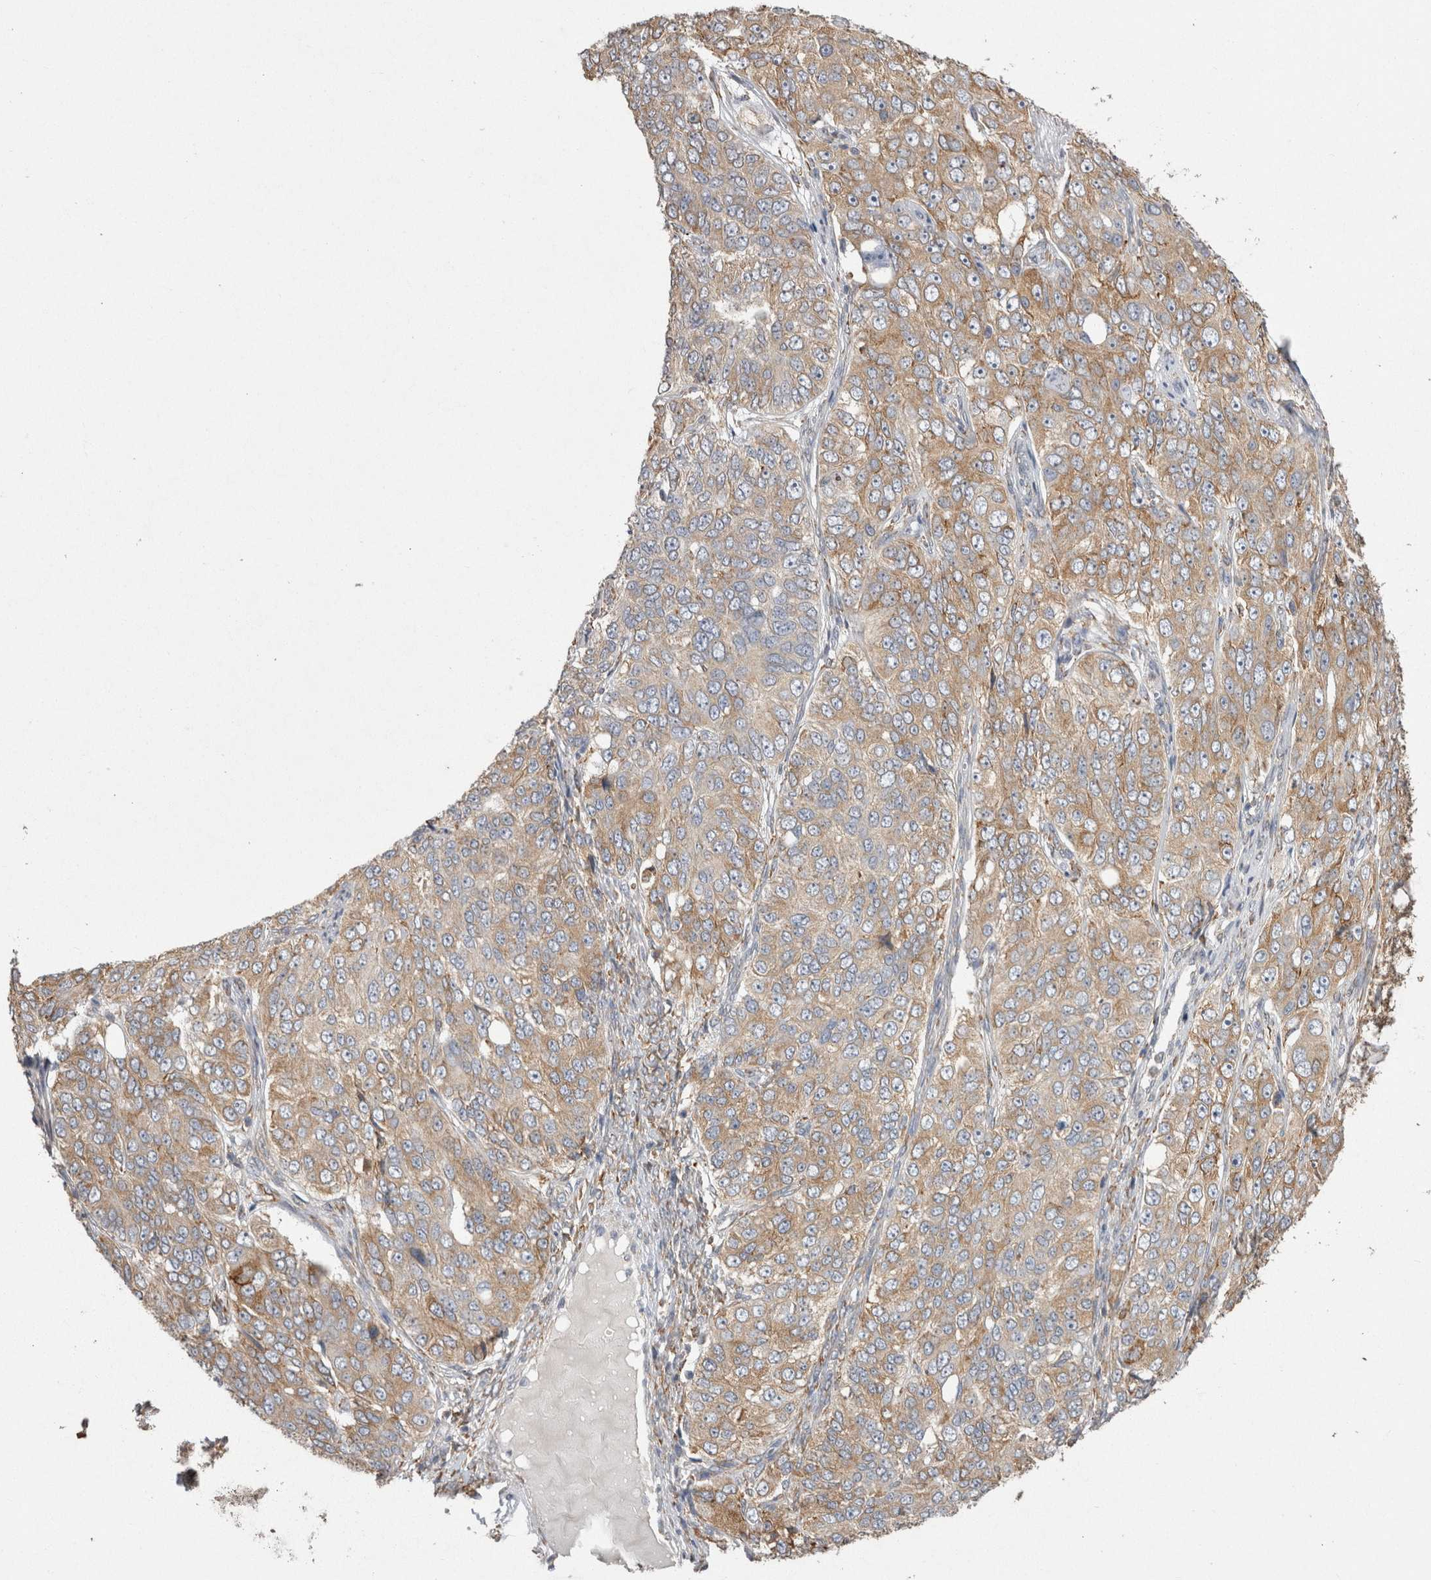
{"staining": {"intensity": "moderate", "quantity": ">75%", "location": "cytoplasmic/membranous"}, "tissue": "ovarian cancer", "cell_type": "Tumor cells", "image_type": "cancer", "snomed": [{"axis": "morphology", "description": "Carcinoma, endometroid"}, {"axis": "topography", "description": "Ovary"}], "caption": "The micrograph exhibits staining of ovarian endometroid carcinoma, revealing moderate cytoplasmic/membranous protein staining (brown color) within tumor cells.", "gene": "LRPAP1", "patient": {"sex": "female", "age": 51}}